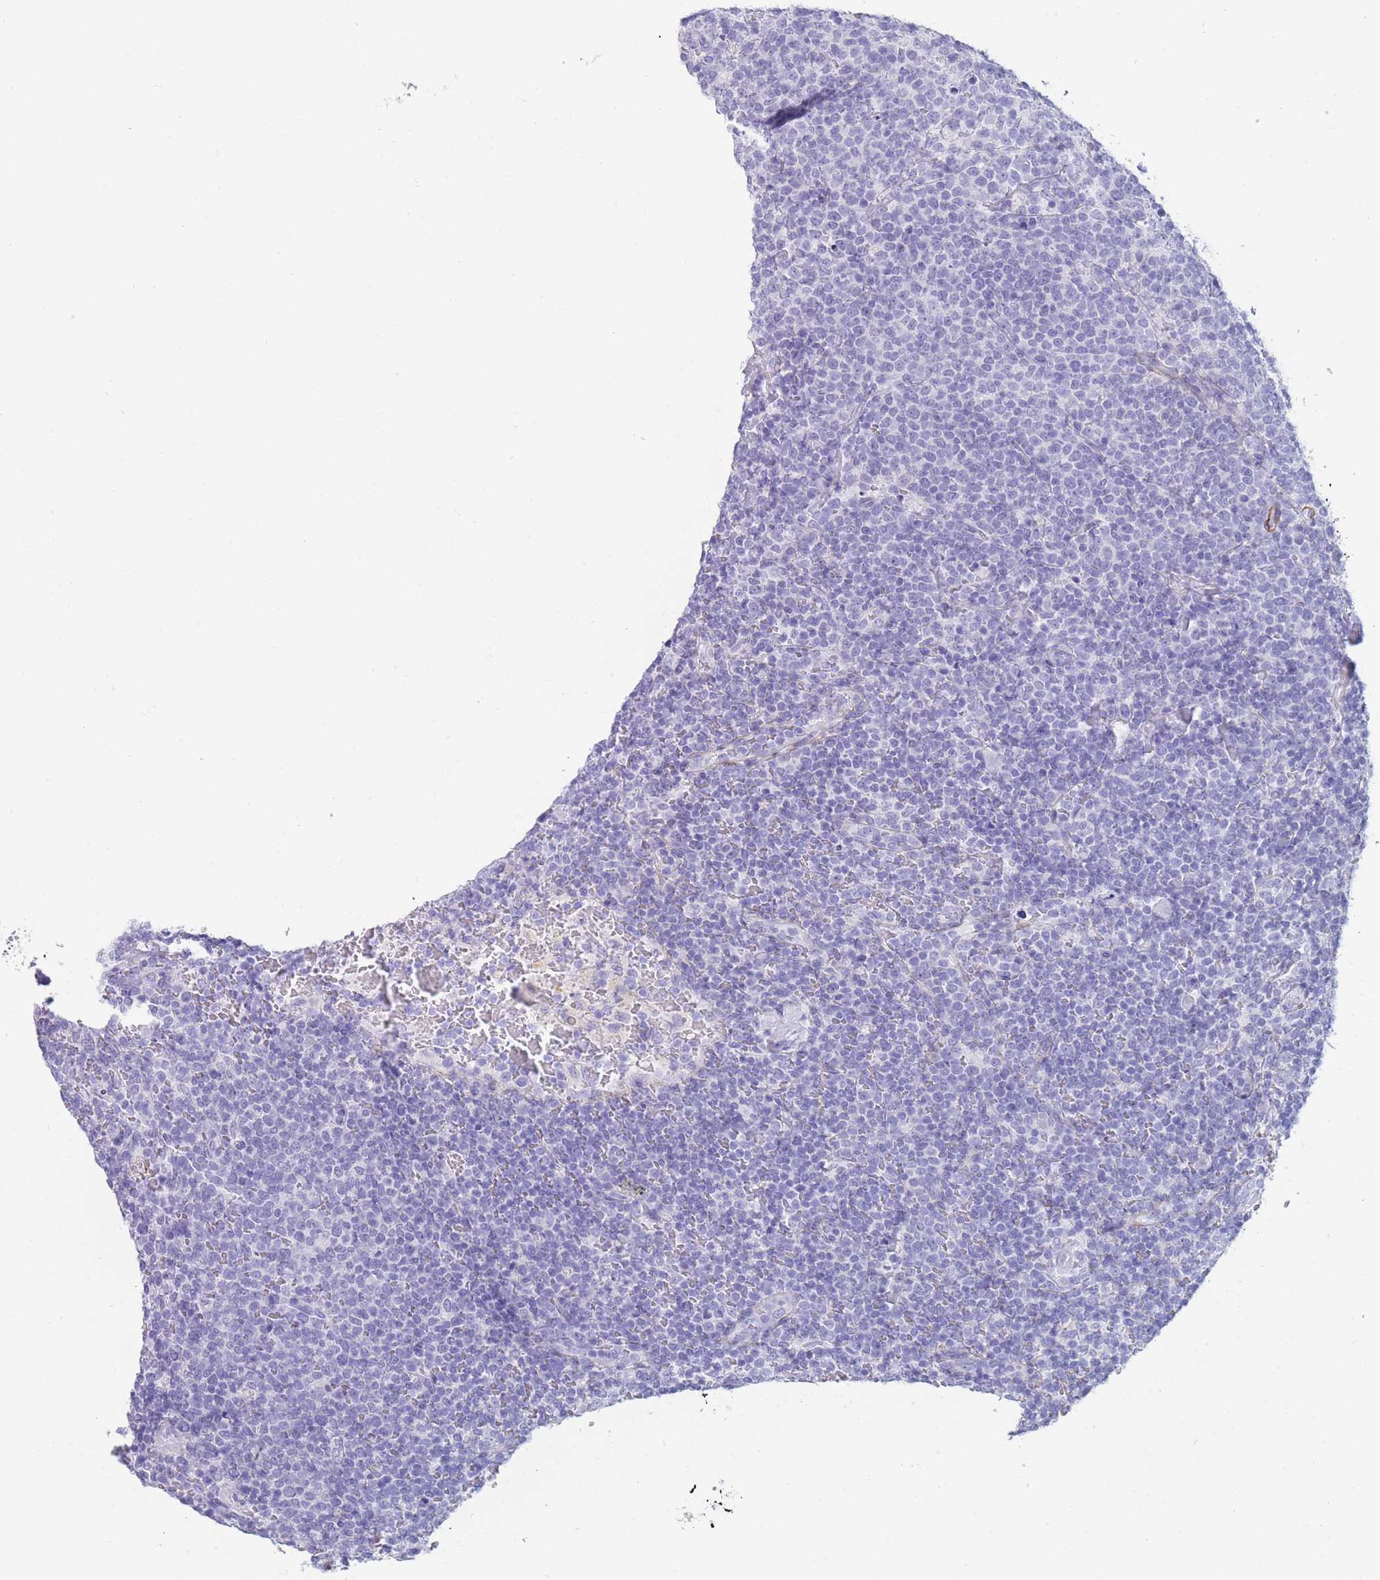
{"staining": {"intensity": "negative", "quantity": "none", "location": "none"}, "tissue": "lymphoma", "cell_type": "Tumor cells", "image_type": "cancer", "snomed": [{"axis": "morphology", "description": "Malignant lymphoma, non-Hodgkin's type, High grade"}, {"axis": "topography", "description": "Lymph node"}], "caption": "High power microscopy micrograph of an immunohistochemistry (IHC) histopathology image of malignant lymphoma, non-Hodgkin's type (high-grade), revealing no significant positivity in tumor cells. (Brightfield microscopy of DAB (3,3'-diaminobenzidine) IHC at high magnification).", "gene": "FPGS", "patient": {"sex": "male", "age": 61}}